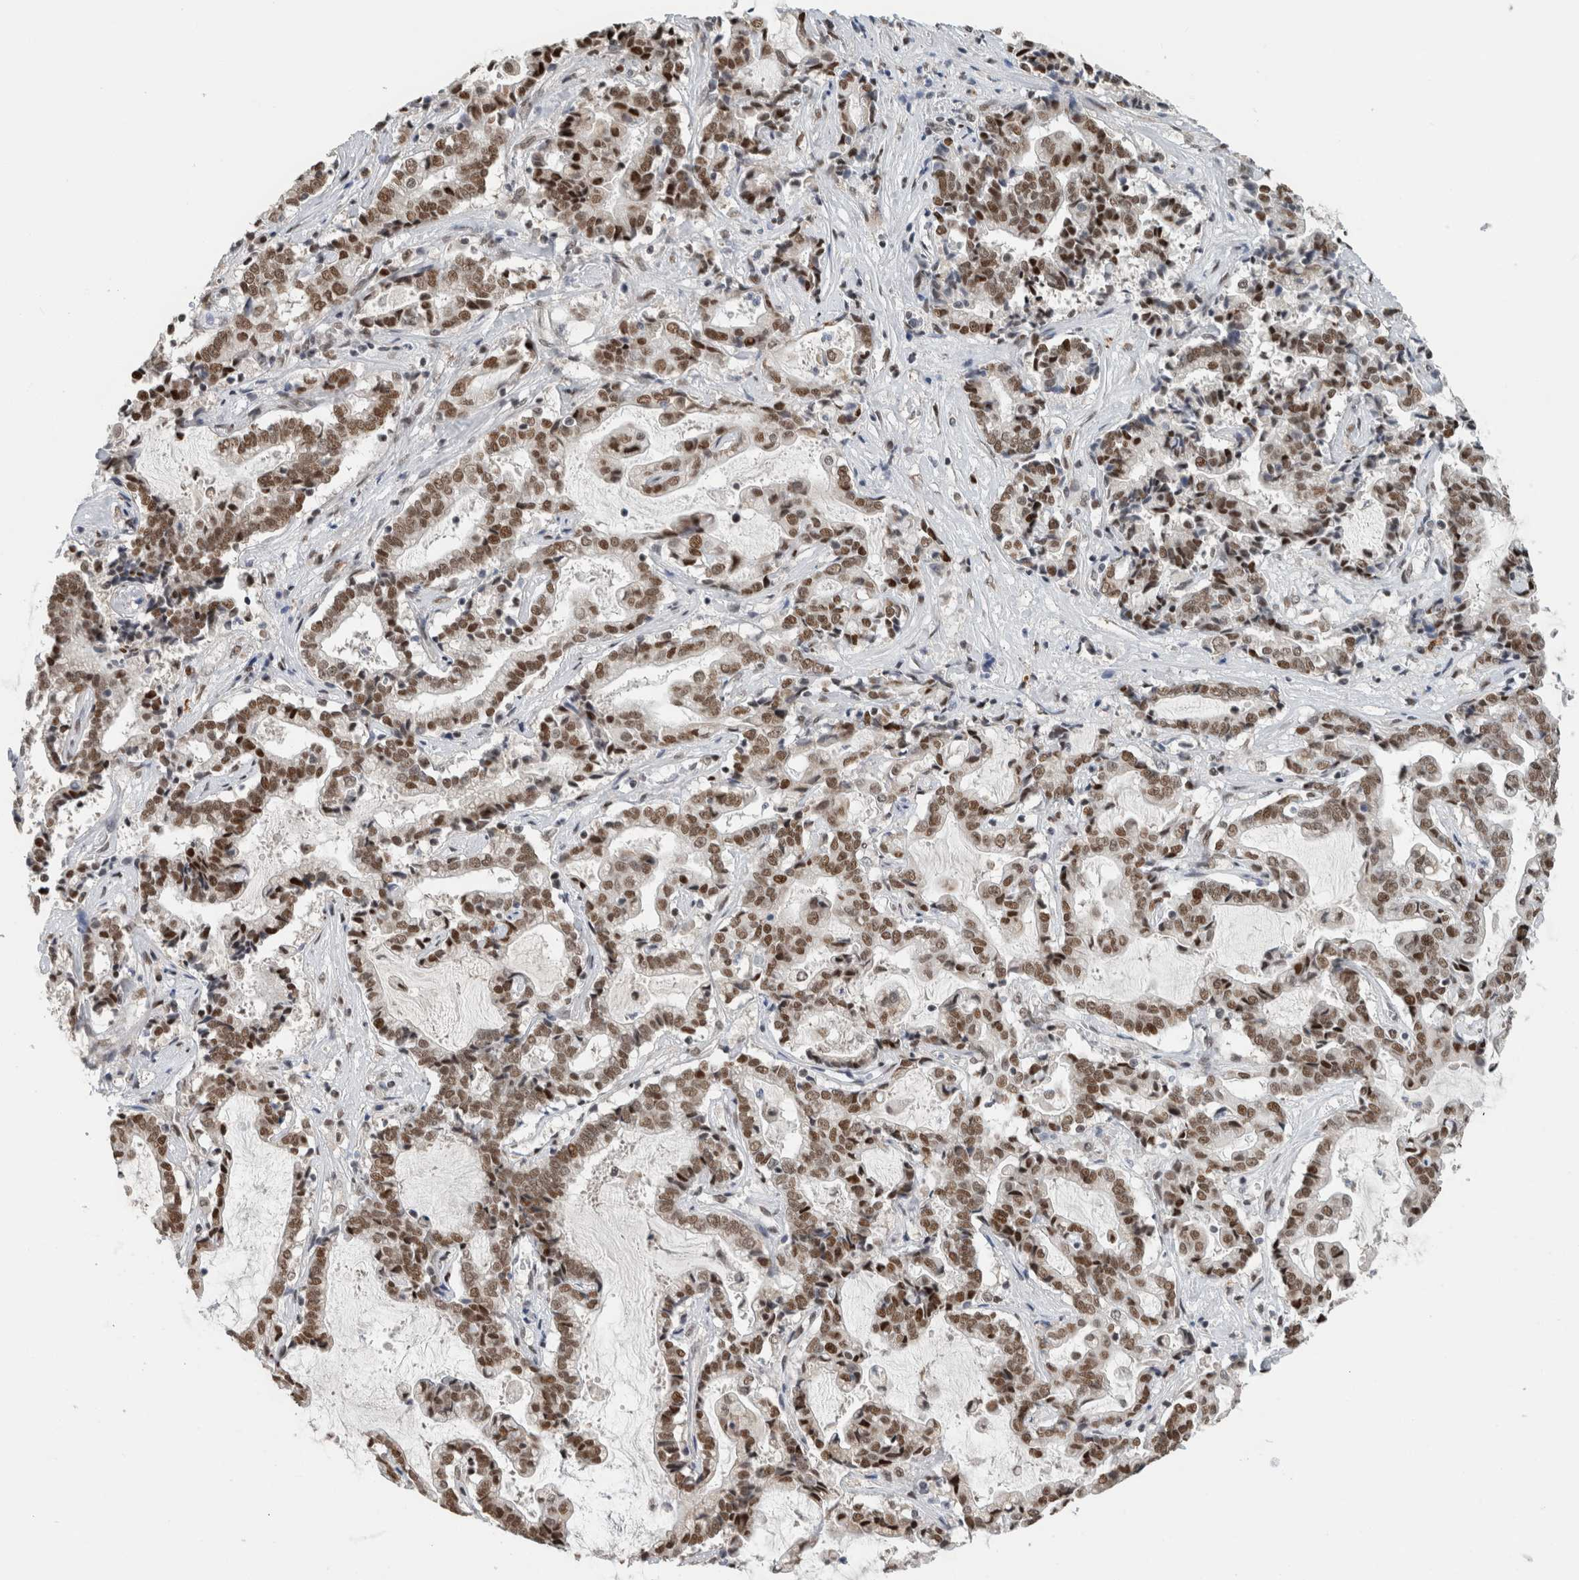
{"staining": {"intensity": "moderate", "quantity": ">75%", "location": "nuclear"}, "tissue": "liver cancer", "cell_type": "Tumor cells", "image_type": "cancer", "snomed": [{"axis": "morphology", "description": "Cholangiocarcinoma"}, {"axis": "topography", "description": "Liver"}], "caption": "IHC (DAB (3,3'-diaminobenzidine)) staining of human liver cancer demonstrates moderate nuclear protein expression in approximately >75% of tumor cells.", "gene": "HNRNPR", "patient": {"sex": "male", "age": 57}}